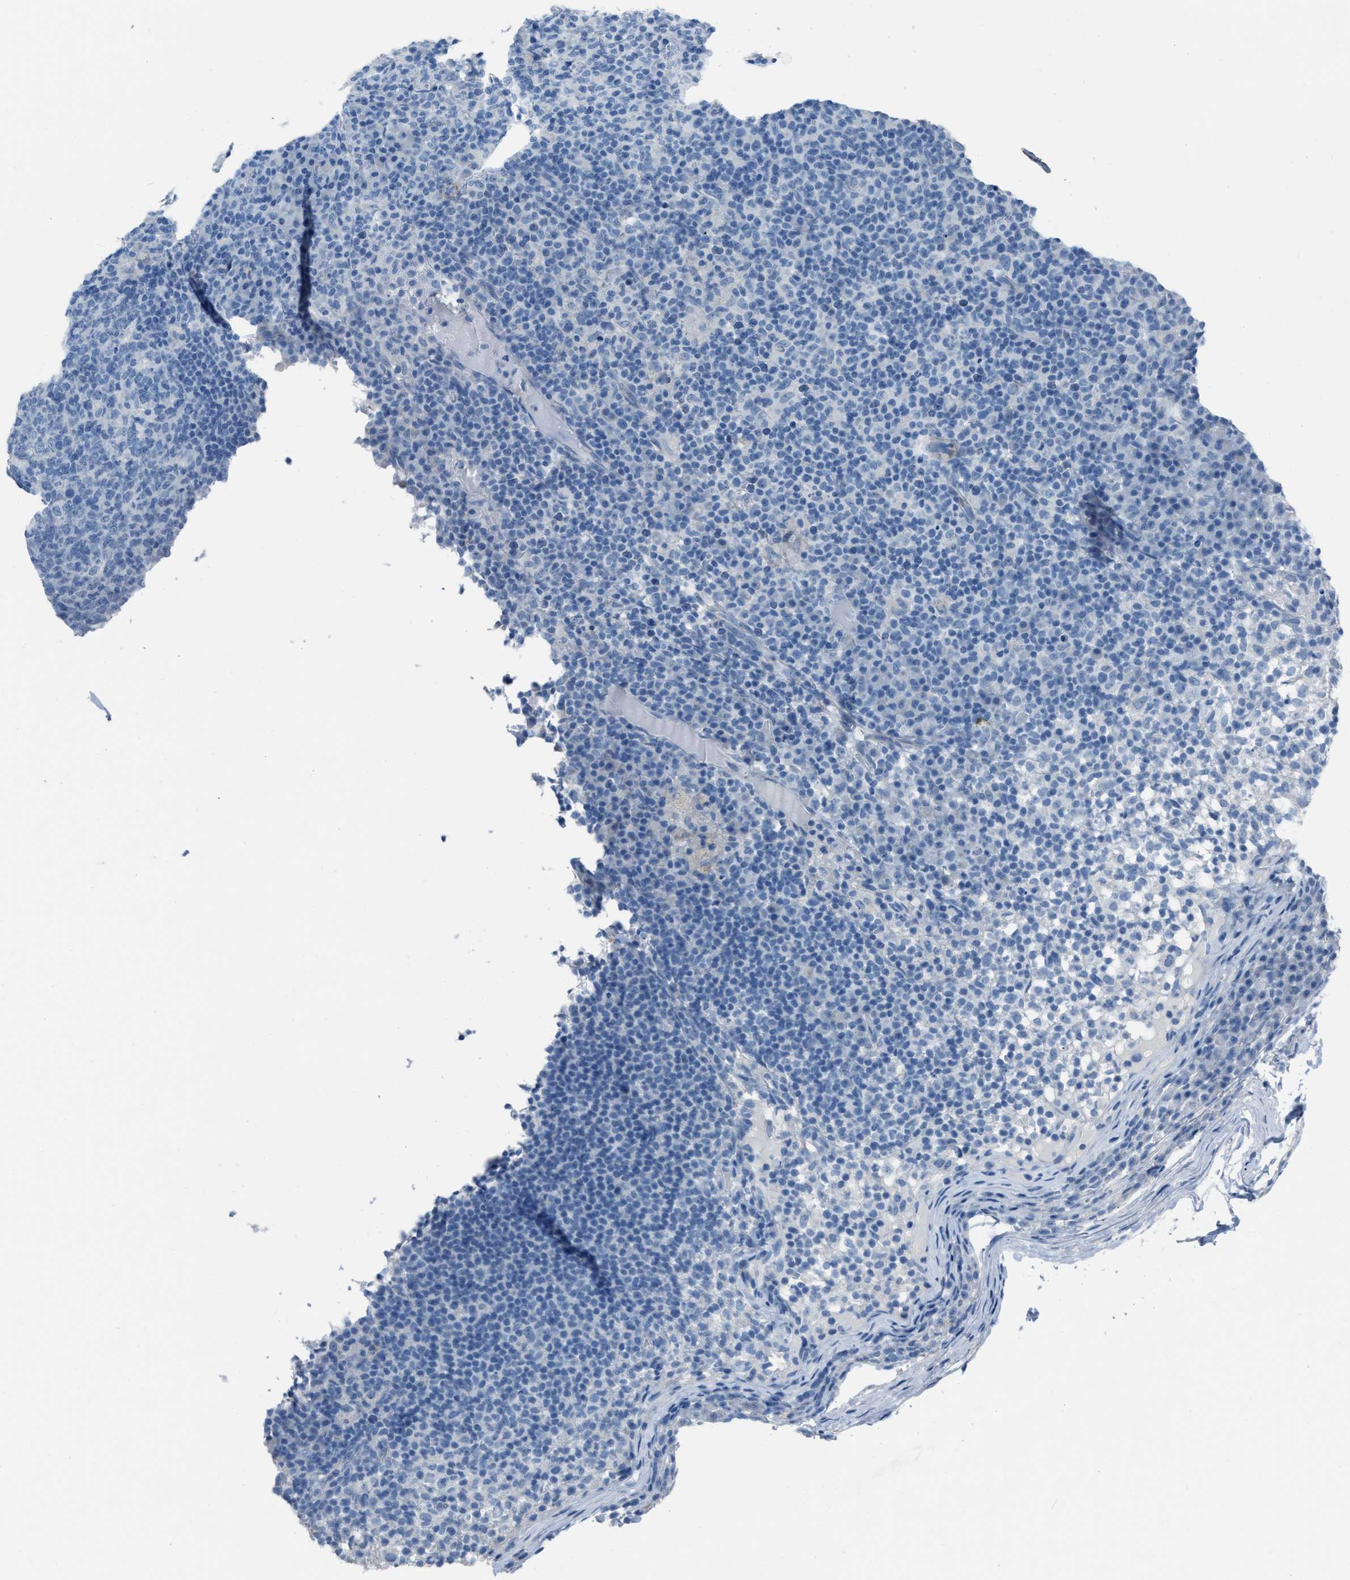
{"staining": {"intensity": "negative", "quantity": "none", "location": "none"}, "tissue": "lymph node", "cell_type": "Non-germinal center cells", "image_type": "normal", "snomed": [{"axis": "morphology", "description": "Normal tissue, NOS"}, {"axis": "morphology", "description": "Inflammation, NOS"}, {"axis": "topography", "description": "Lymph node"}], "caption": "This histopathology image is of benign lymph node stained with IHC to label a protein in brown with the nuclei are counter-stained blue. There is no expression in non-germinal center cells. Brightfield microscopy of immunohistochemistry (IHC) stained with DAB (brown) and hematoxylin (blue), captured at high magnification.", "gene": "SPATC1L", "patient": {"sex": "male", "age": 55}}